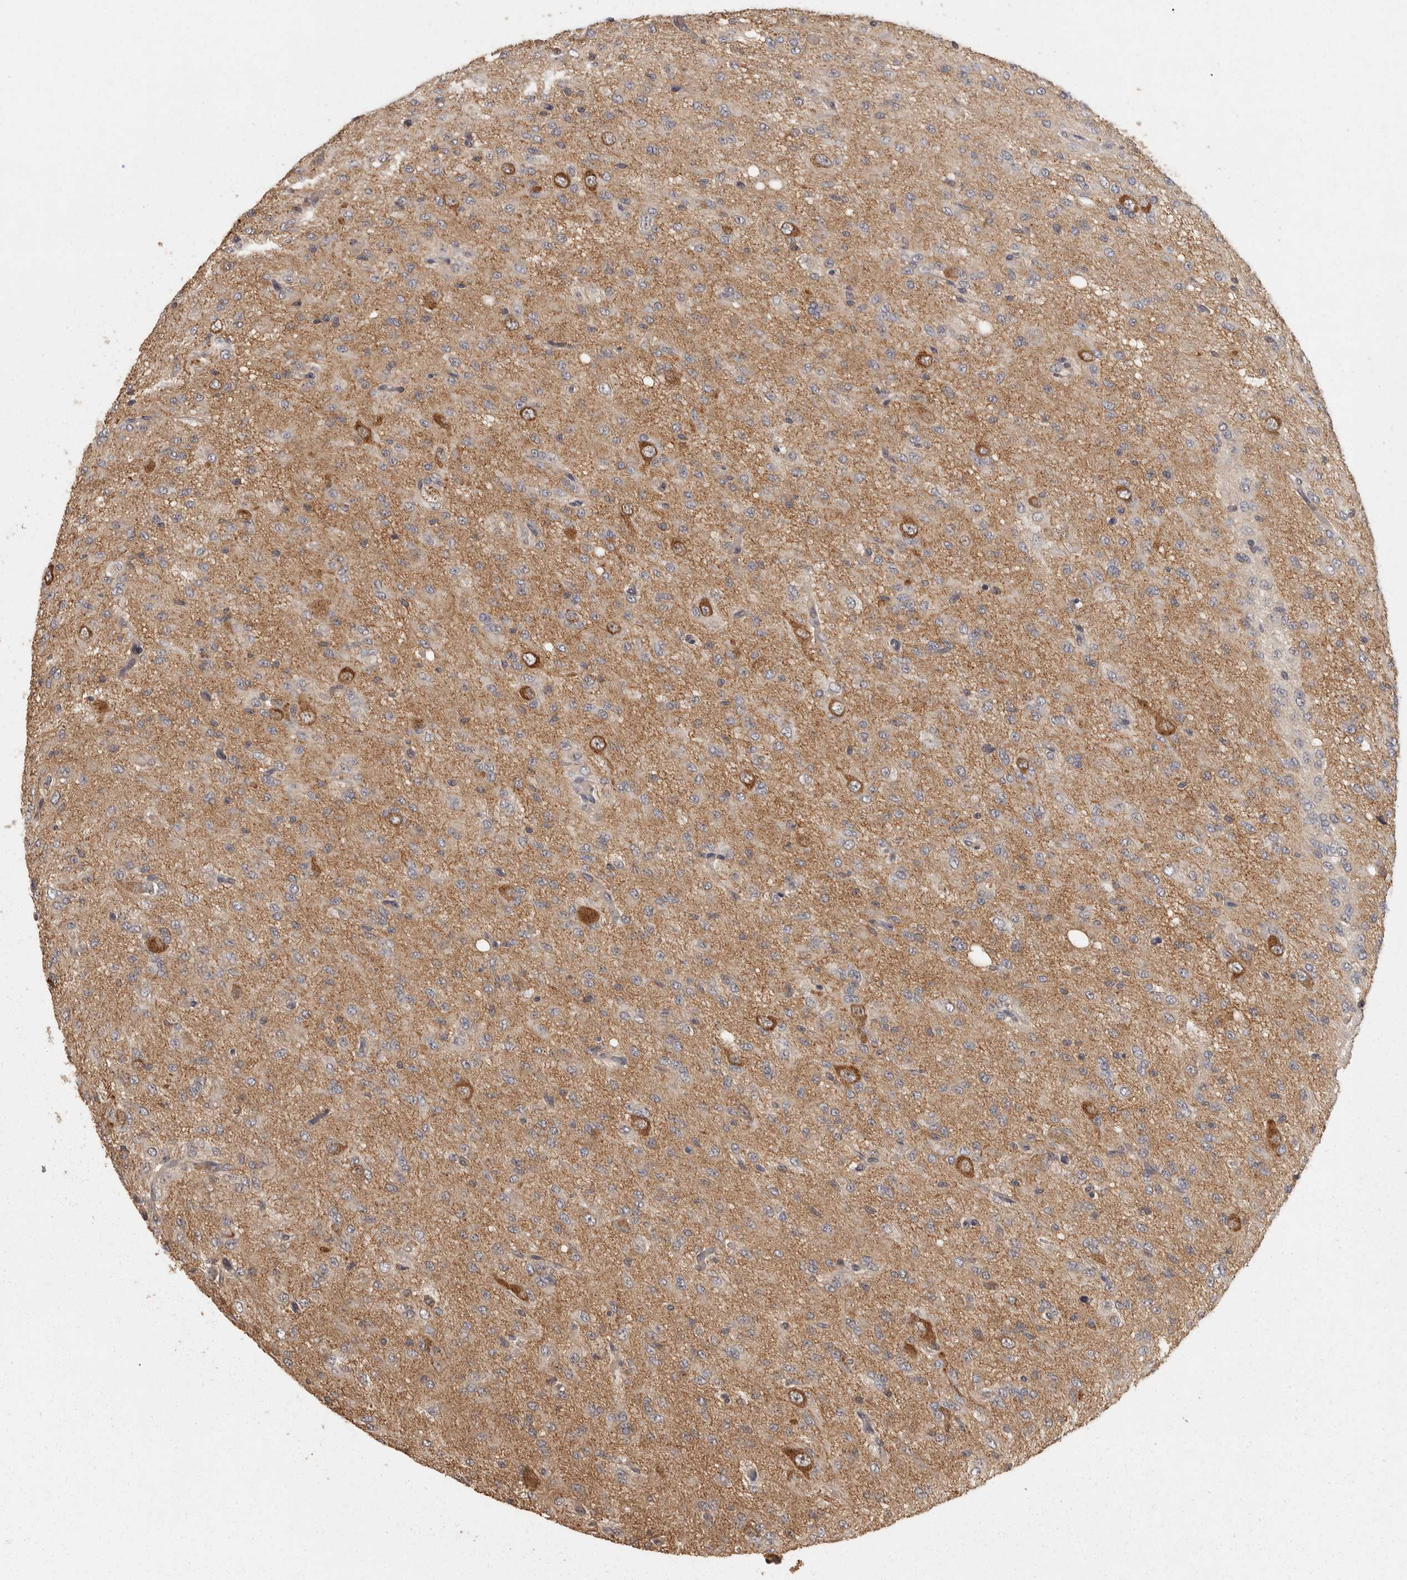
{"staining": {"intensity": "weak", "quantity": "25%-75%", "location": "cytoplasmic/membranous"}, "tissue": "glioma", "cell_type": "Tumor cells", "image_type": "cancer", "snomed": [{"axis": "morphology", "description": "Glioma, malignant, High grade"}, {"axis": "topography", "description": "Brain"}], "caption": "Glioma tissue shows weak cytoplasmic/membranous staining in about 25%-75% of tumor cells", "gene": "BAIAP2", "patient": {"sex": "female", "age": 59}}